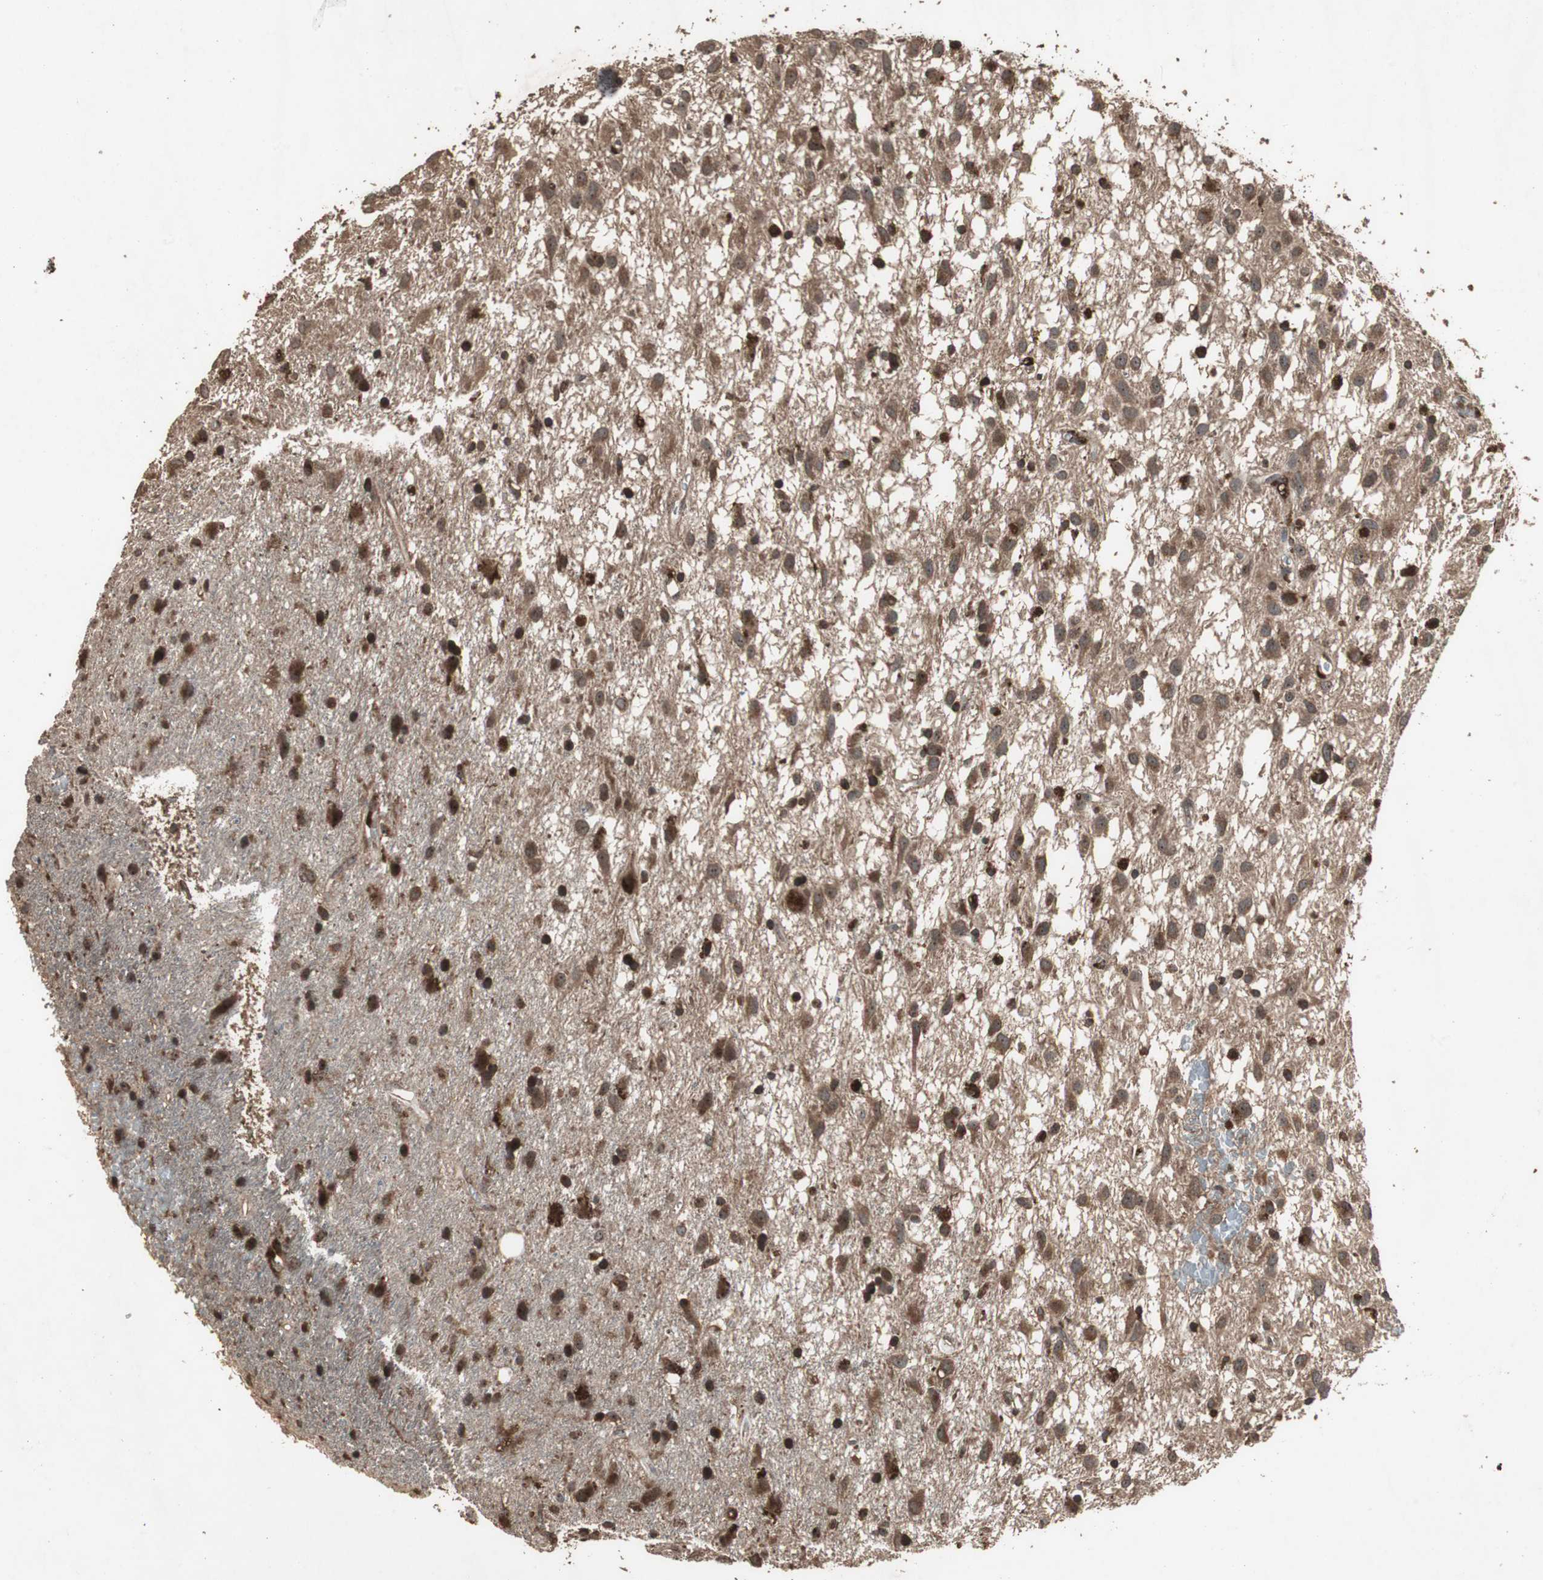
{"staining": {"intensity": "moderate", "quantity": ">75%", "location": "cytoplasmic/membranous,nuclear"}, "tissue": "glioma", "cell_type": "Tumor cells", "image_type": "cancer", "snomed": [{"axis": "morphology", "description": "Glioma, malignant, Low grade"}, {"axis": "topography", "description": "Brain"}], "caption": "The micrograph shows a brown stain indicating the presence of a protein in the cytoplasmic/membranous and nuclear of tumor cells in low-grade glioma (malignant).", "gene": "LAMTOR5", "patient": {"sex": "male", "age": 77}}